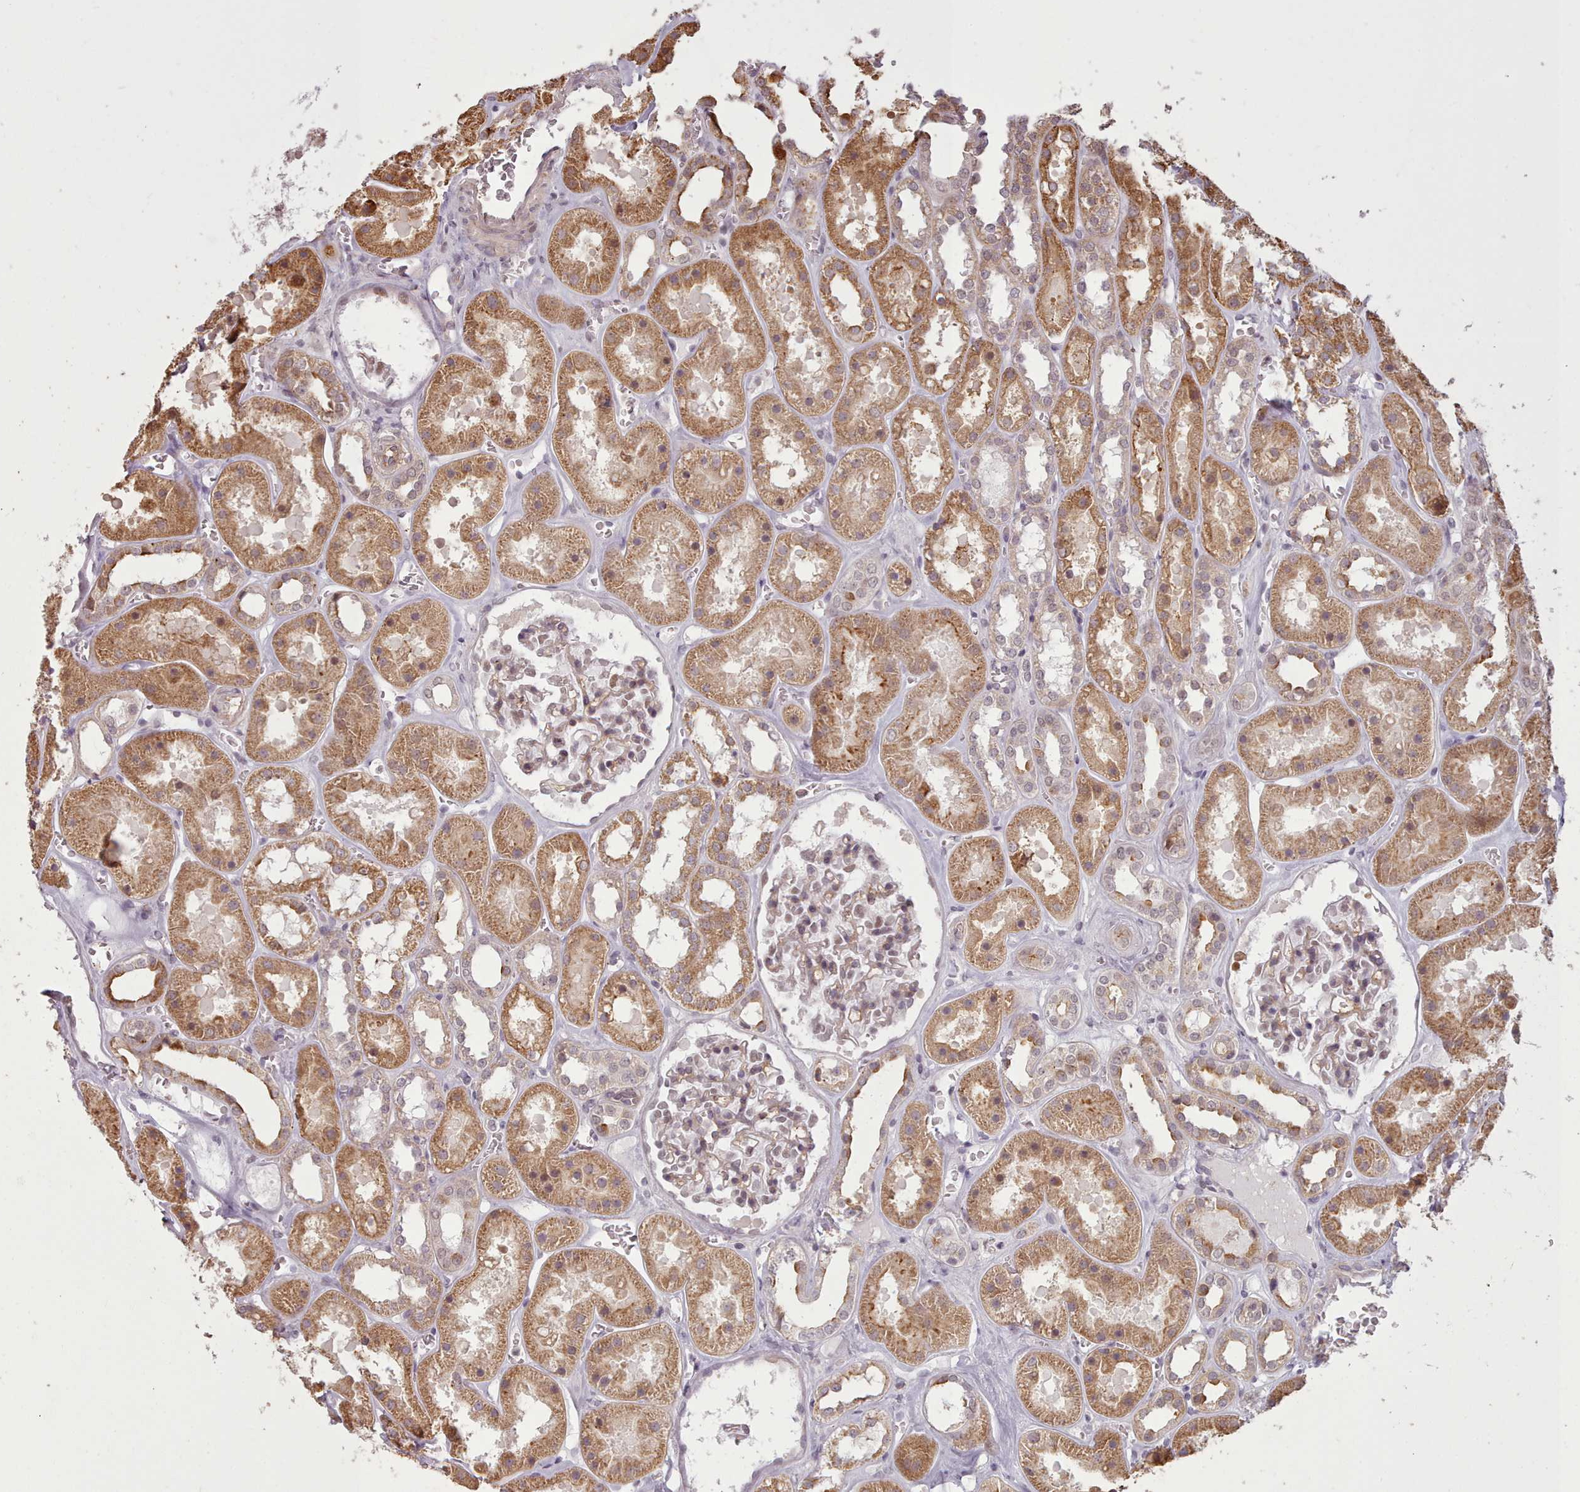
{"staining": {"intensity": "weak", "quantity": "<25%", "location": "cytoplasmic/membranous"}, "tissue": "kidney", "cell_type": "Cells in glomeruli", "image_type": "normal", "snomed": [{"axis": "morphology", "description": "Normal tissue, NOS"}, {"axis": "topography", "description": "Kidney"}], "caption": "There is no significant staining in cells in glomeruli of kidney. (Stains: DAB (3,3'-diaminobenzidine) IHC with hematoxylin counter stain, Microscopy: brightfield microscopy at high magnification).", "gene": "ZMYM4", "patient": {"sex": "female", "age": 41}}